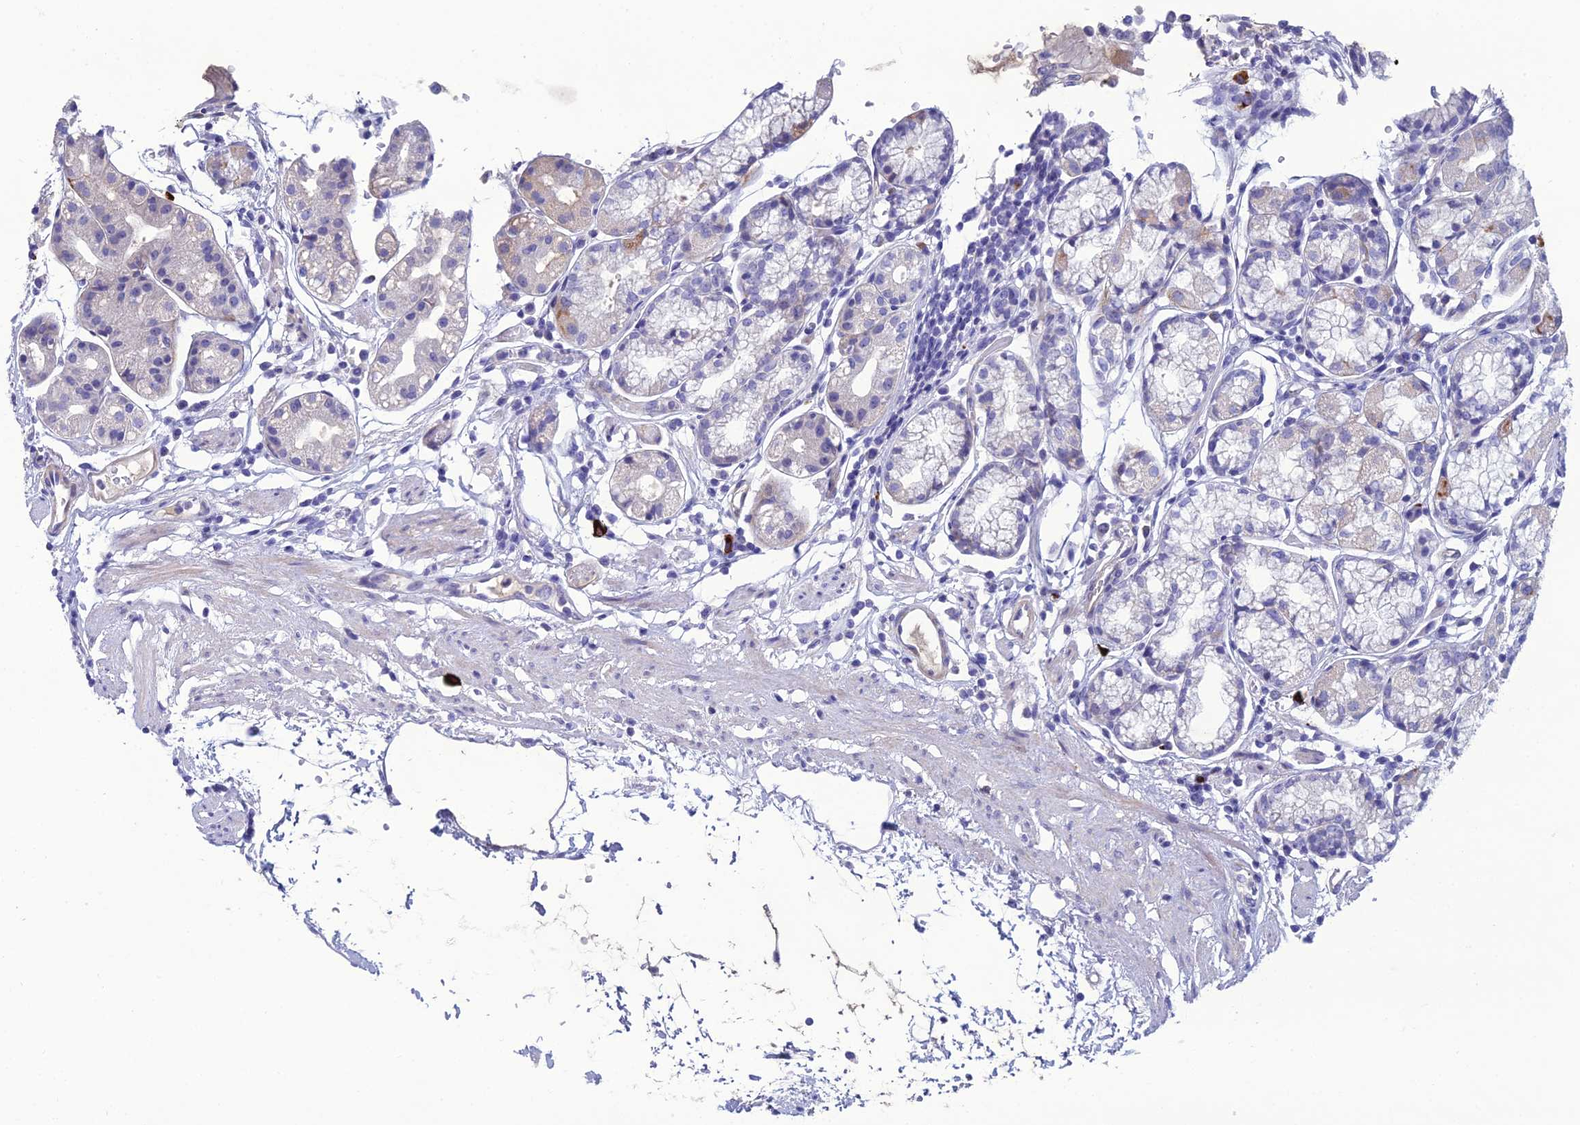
{"staining": {"intensity": "weak", "quantity": "<25%", "location": "cytoplasmic/membranous"}, "tissue": "stomach", "cell_type": "Glandular cells", "image_type": "normal", "snomed": [{"axis": "morphology", "description": "Normal tissue, NOS"}, {"axis": "topography", "description": "Stomach"}], "caption": "Human stomach stained for a protein using immunohistochemistry (IHC) reveals no expression in glandular cells.", "gene": "OR56B1", "patient": {"sex": "female", "age": 57}}